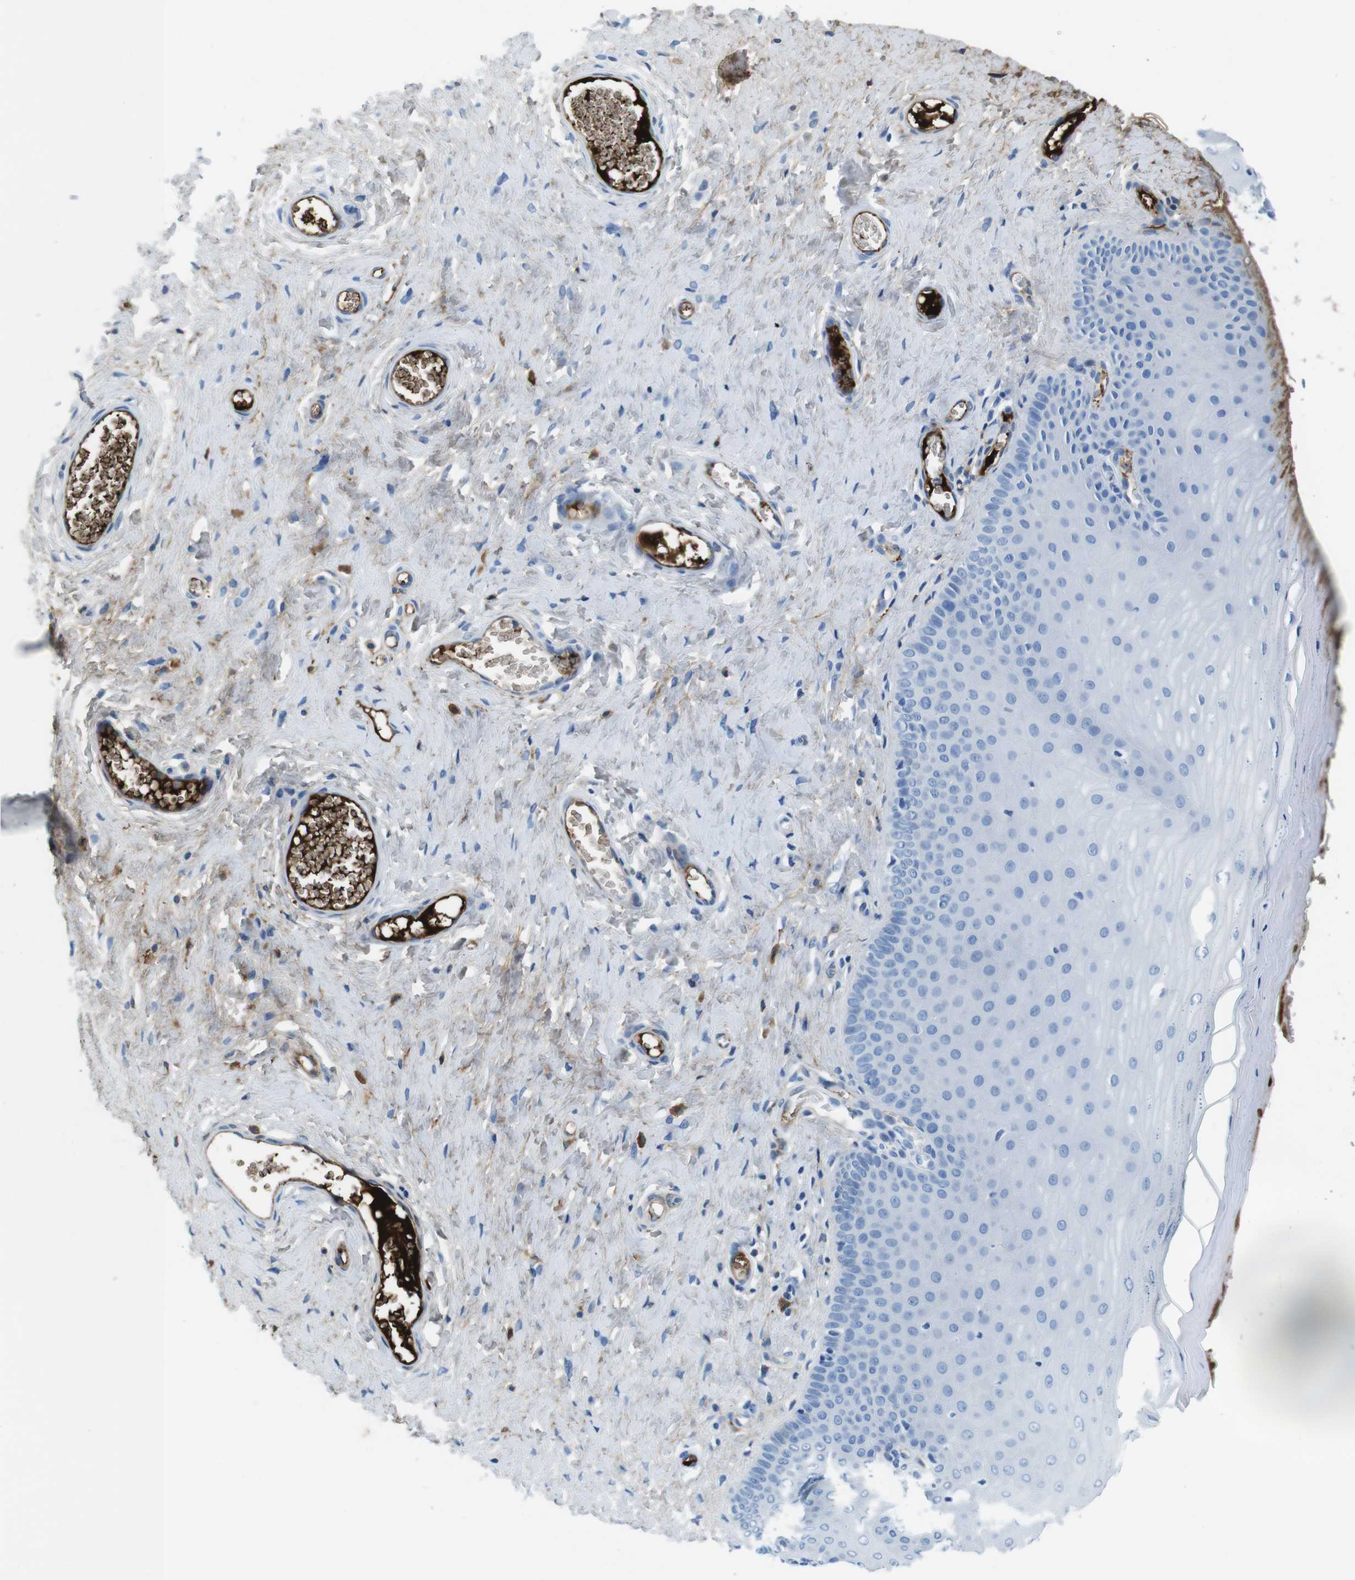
{"staining": {"intensity": "negative", "quantity": "none", "location": "none"}, "tissue": "cervix", "cell_type": "Glandular cells", "image_type": "normal", "snomed": [{"axis": "morphology", "description": "Normal tissue, NOS"}, {"axis": "topography", "description": "Cervix"}], "caption": "High power microscopy micrograph of an IHC histopathology image of unremarkable cervix, revealing no significant positivity in glandular cells.", "gene": "IGKC", "patient": {"sex": "female", "age": 55}}